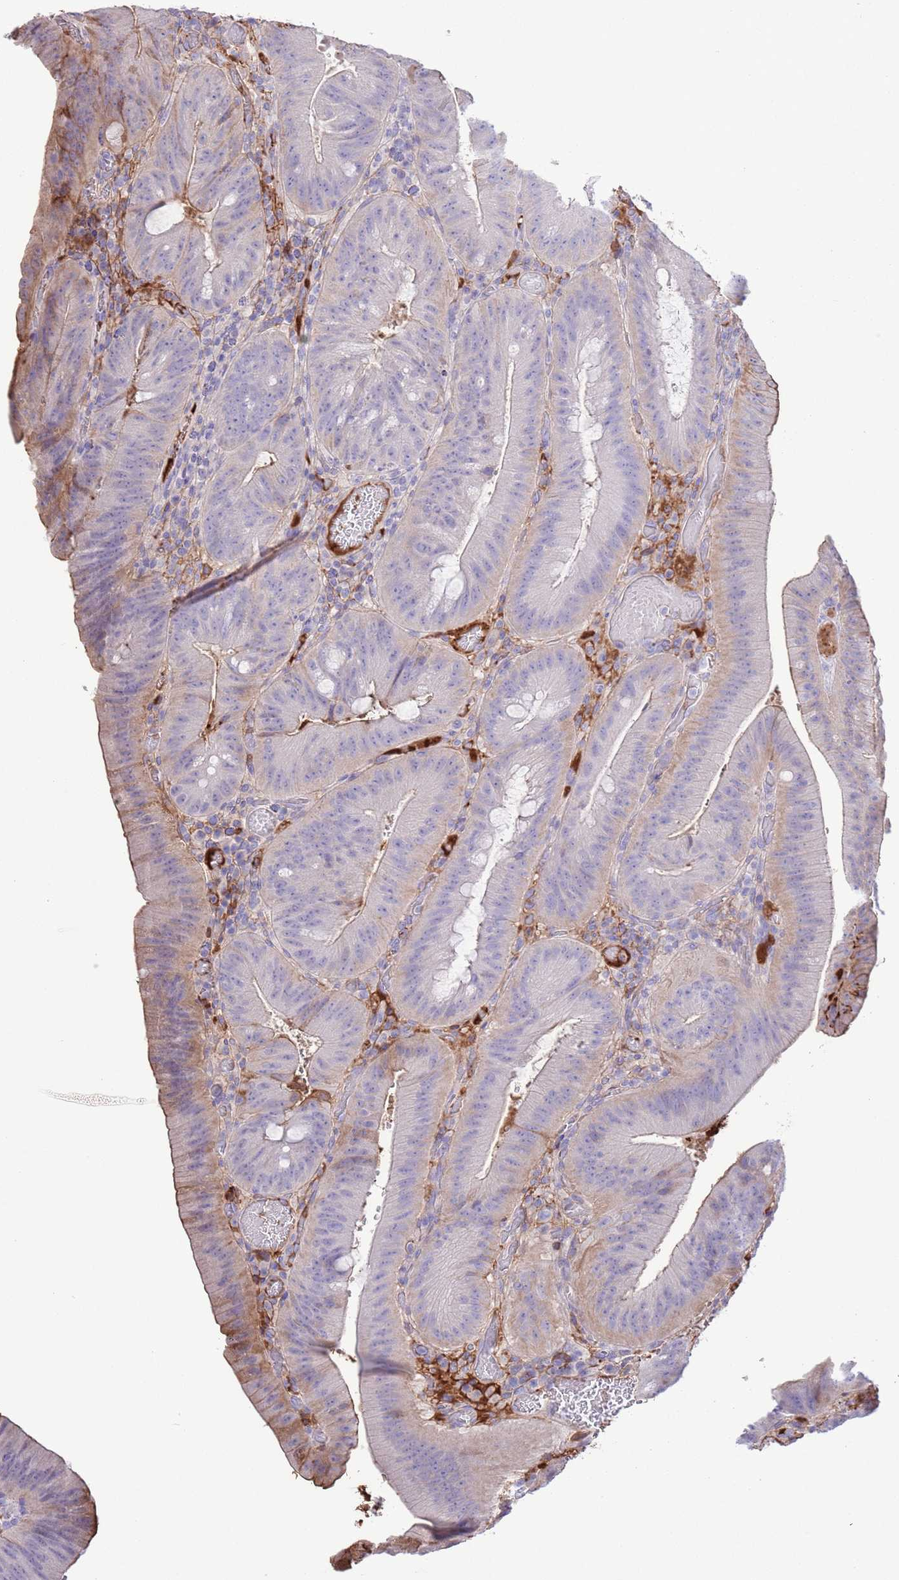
{"staining": {"intensity": "moderate", "quantity": "<25%", "location": "cytoplasmic/membranous"}, "tissue": "colorectal cancer", "cell_type": "Tumor cells", "image_type": "cancer", "snomed": [{"axis": "morphology", "description": "Adenocarcinoma, NOS"}, {"axis": "topography", "description": "Colon"}], "caption": "Immunohistochemical staining of human colorectal adenocarcinoma exhibits moderate cytoplasmic/membranous protein positivity in about <25% of tumor cells.", "gene": "IGF1", "patient": {"sex": "female", "age": 43}}